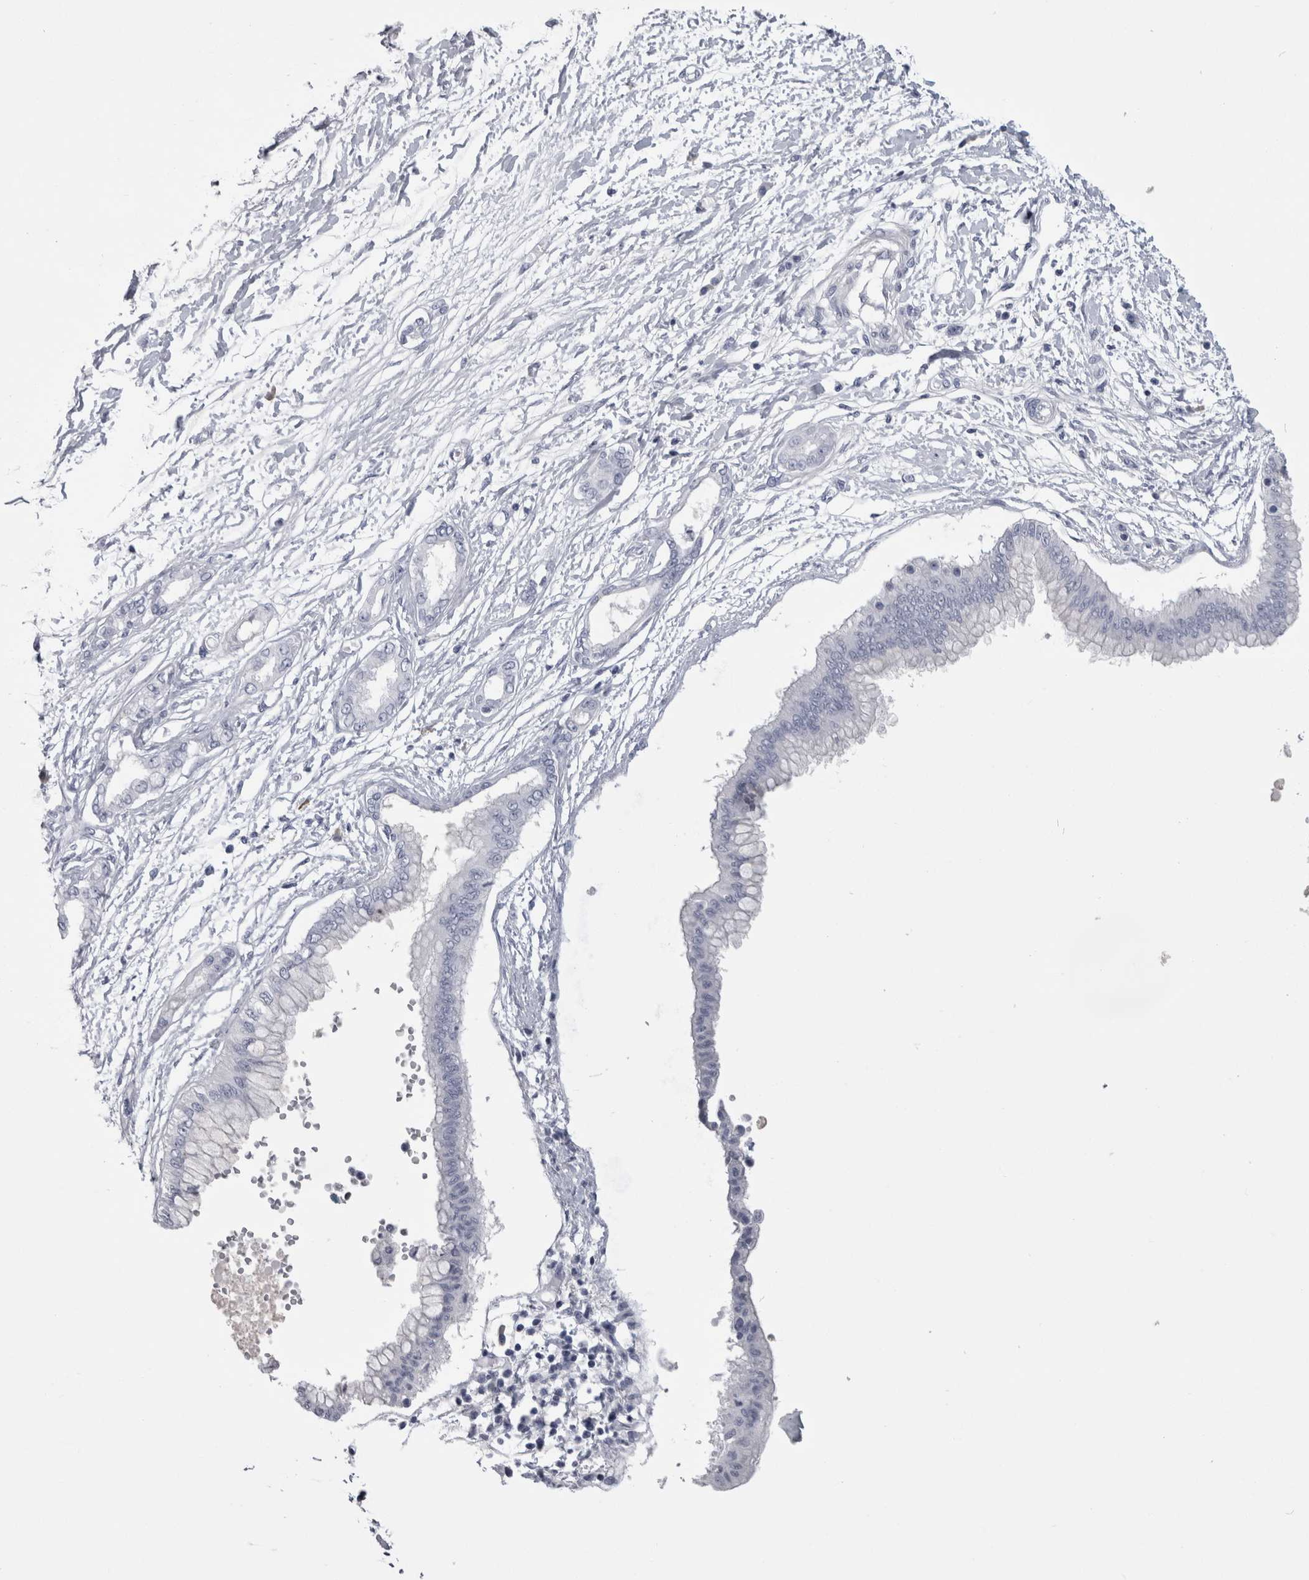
{"staining": {"intensity": "negative", "quantity": "none", "location": "none"}, "tissue": "pancreatic cancer", "cell_type": "Tumor cells", "image_type": "cancer", "snomed": [{"axis": "morphology", "description": "Adenocarcinoma, NOS"}, {"axis": "topography", "description": "Pancreas"}], "caption": "Immunohistochemistry (IHC) image of human pancreatic adenocarcinoma stained for a protein (brown), which exhibits no positivity in tumor cells. The staining is performed using DAB (3,3'-diaminobenzidine) brown chromogen with nuclei counter-stained in using hematoxylin.", "gene": "PAX5", "patient": {"sex": "male", "age": 56}}